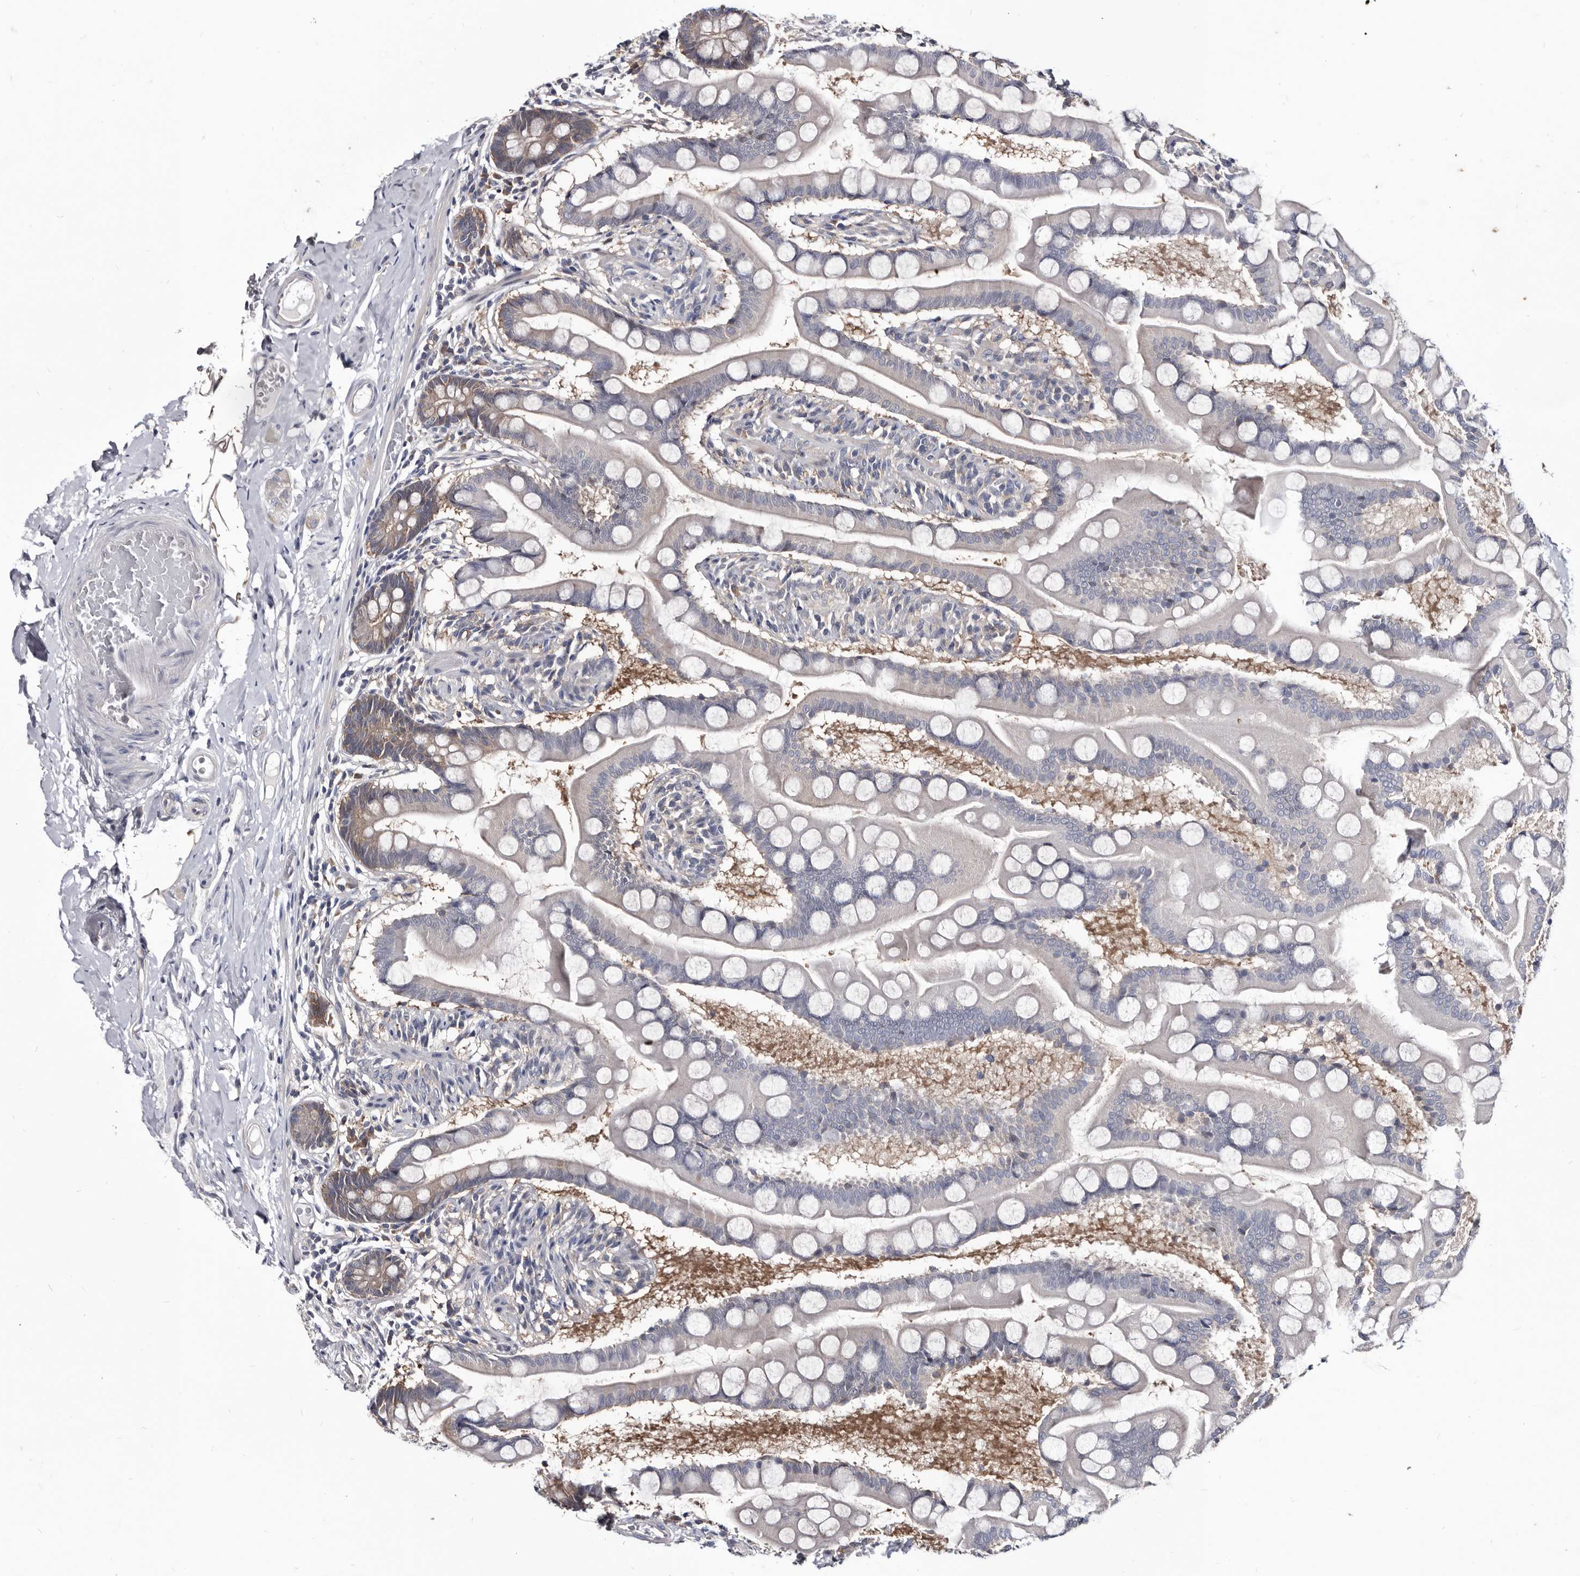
{"staining": {"intensity": "moderate", "quantity": "<25%", "location": "cytoplasmic/membranous"}, "tissue": "small intestine", "cell_type": "Glandular cells", "image_type": "normal", "snomed": [{"axis": "morphology", "description": "Normal tissue, NOS"}, {"axis": "topography", "description": "Small intestine"}], "caption": "Immunohistochemistry (IHC) photomicrograph of normal small intestine: small intestine stained using immunohistochemistry (IHC) exhibits low levels of moderate protein expression localized specifically in the cytoplasmic/membranous of glandular cells, appearing as a cytoplasmic/membranous brown color.", "gene": "ABCF2", "patient": {"sex": "male", "age": 41}}